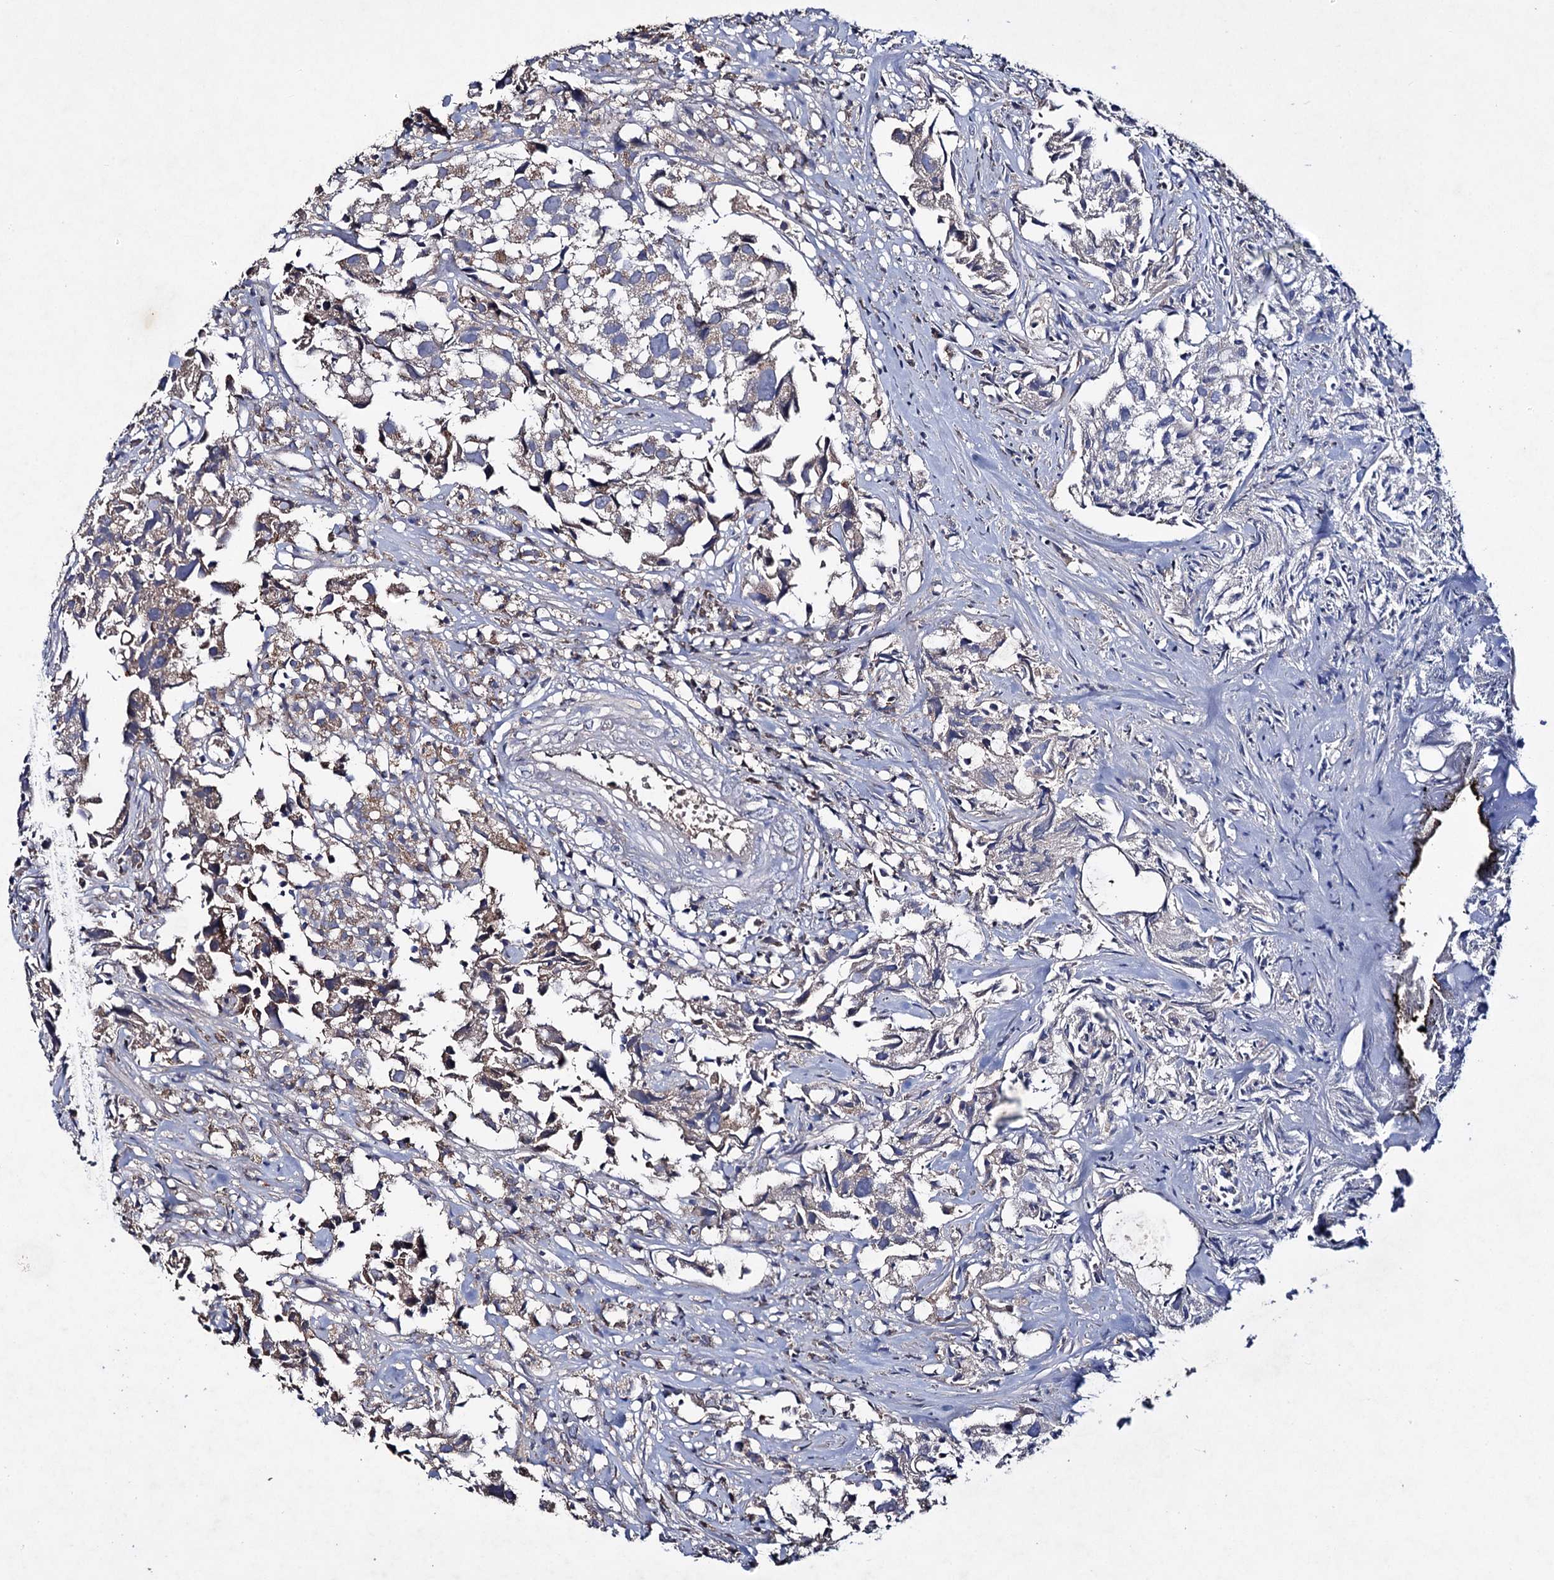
{"staining": {"intensity": "weak", "quantity": "25%-75%", "location": "cytoplasmic/membranous"}, "tissue": "urothelial cancer", "cell_type": "Tumor cells", "image_type": "cancer", "snomed": [{"axis": "morphology", "description": "Urothelial carcinoma, High grade"}, {"axis": "topography", "description": "Urinary bladder"}], "caption": "Immunohistochemical staining of urothelial carcinoma (high-grade) shows low levels of weak cytoplasmic/membranous protein expression in approximately 25%-75% of tumor cells.", "gene": "CLPB", "patient": {"sex": "female", "age": 75}}